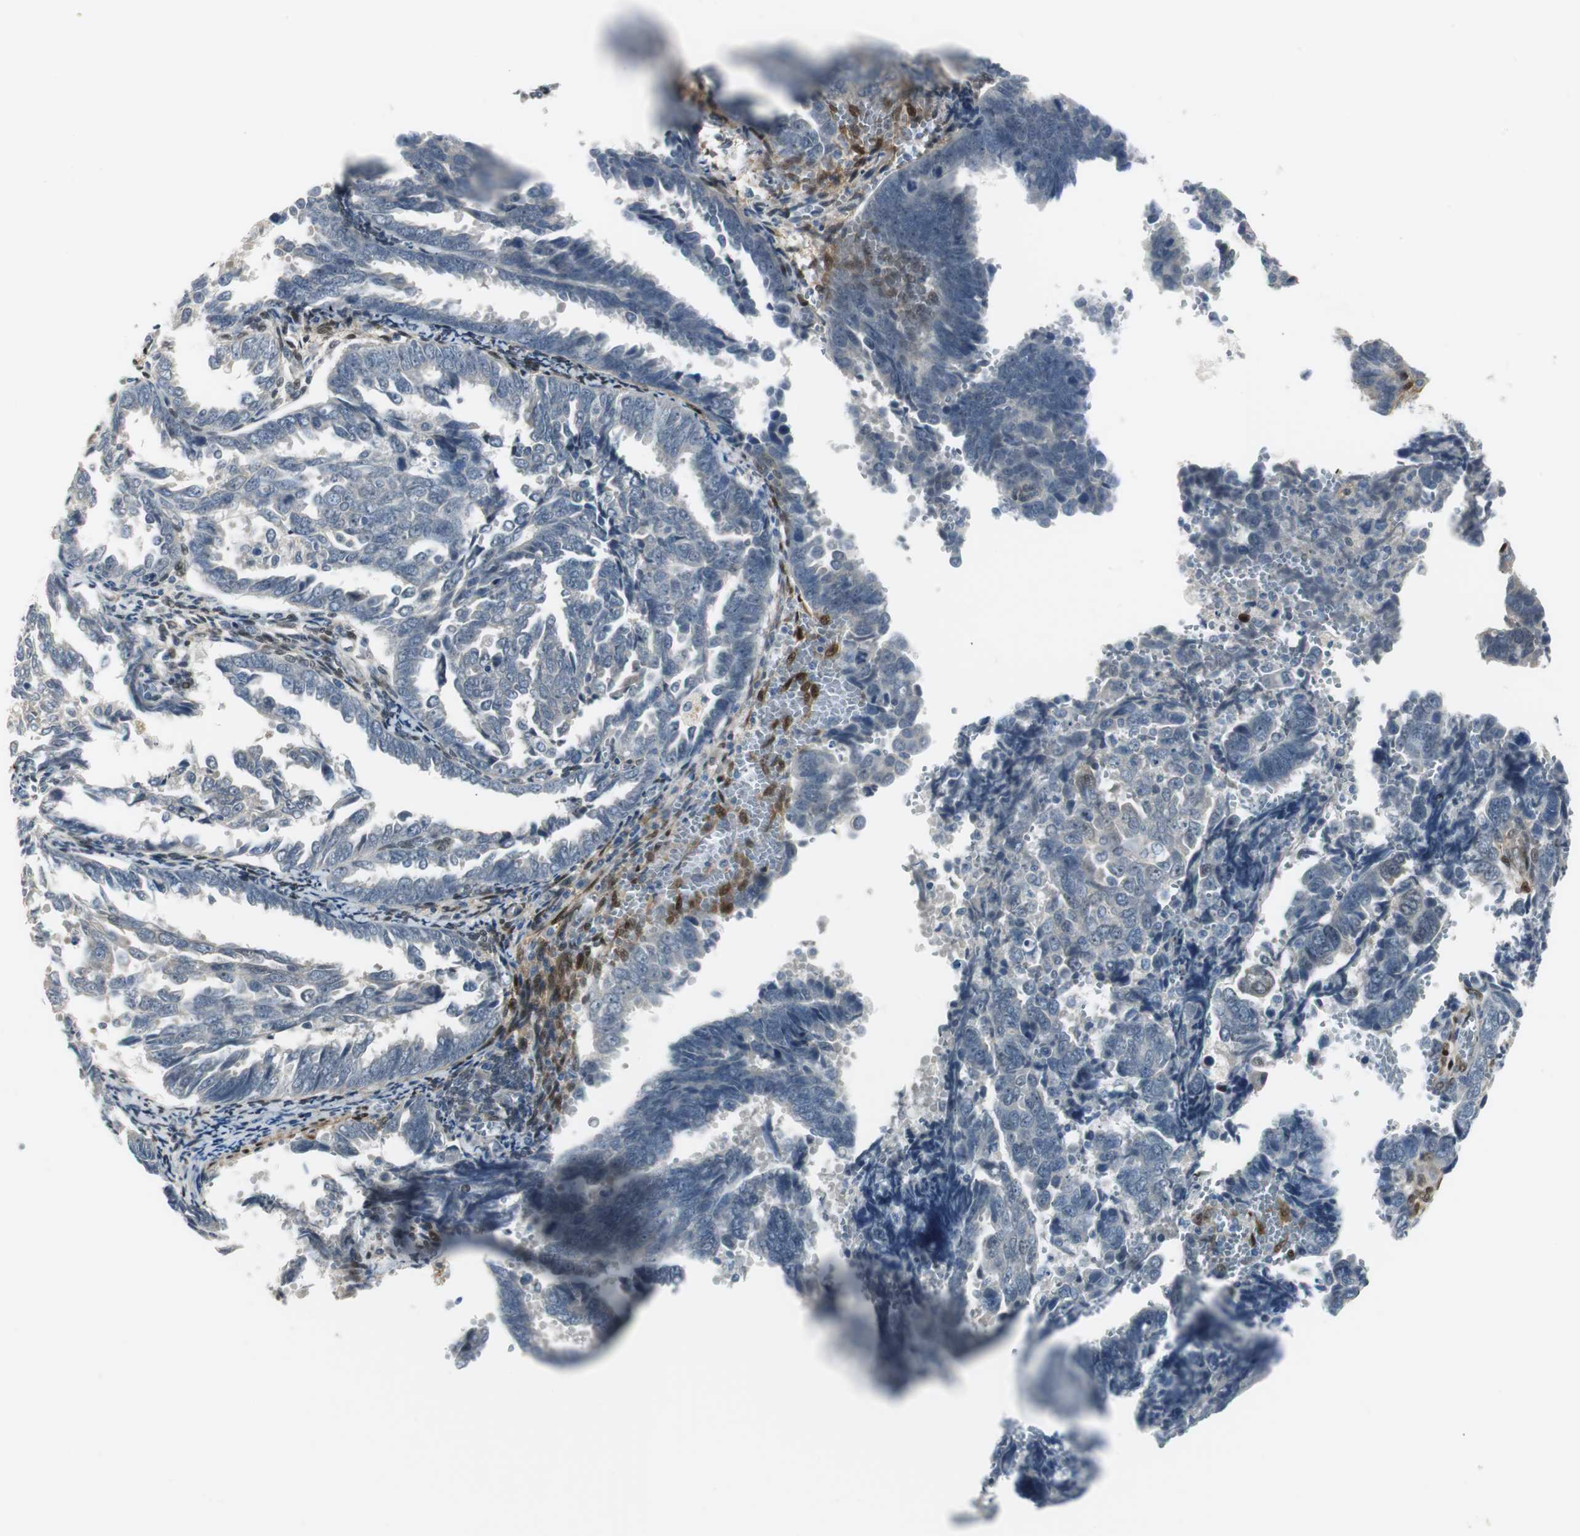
{"staining": {"intensity": "negative", "quantity": "none", "location": "none"}, "tissue": "endometrial cancer", "cell_type": "Tumor cells", "image_type": "cancer", "snomed": [{"axis": "morphology", "description": "Adenocarcinoma, NOS"}, {"axis": "topography", "description": "Endometrium"}], "caption": "Immunohistochemical staining of endometrial adenocarcinoma reveals no significant positivity in tumor cells.", "gene": "FHL2", "patient": {"sex": "female", "age": 75}}